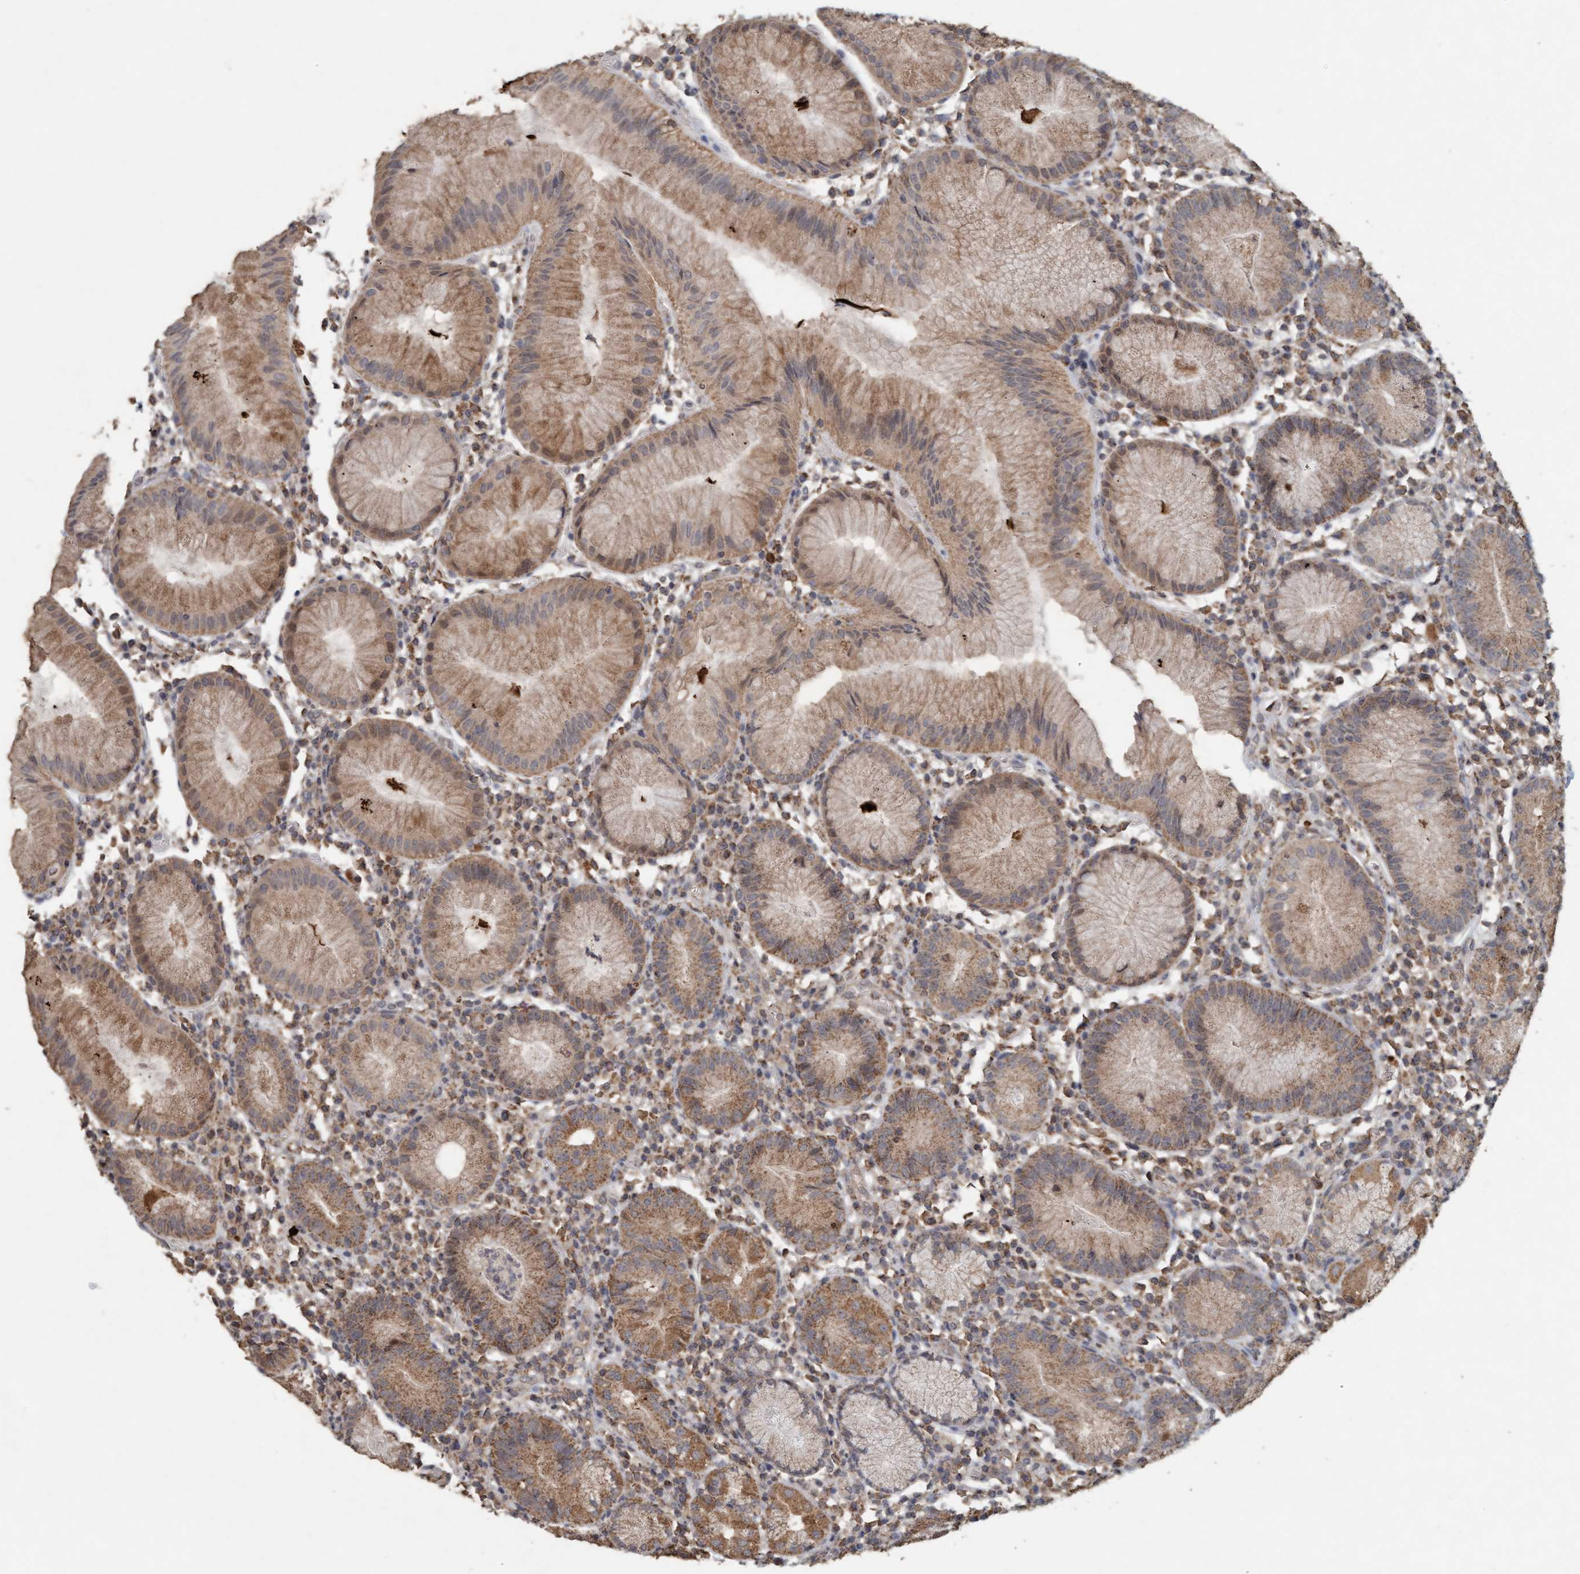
{"staining": {"intensity": "moderate", "quantity": ">75%", "location": "cytoplasmic/membranous"}, "tissue": "stomach", "cell_type": "Glandular cells", "image_type": "normal", "snomed": [{"axis": "morphology", "description": "Normal tissue, NOS"}, {"axis": "topography", "description": "Stomach"}, {"axis": "topography", "description": "Stomach, lower"}], "caption": "The histopathology image displays a brown stain indicating the presence of a protein in the cytoplasmic/membranous of glandular cells in stomach.", "gene": "VSIG8", "patient": {"sex": "female", "age": 75}}